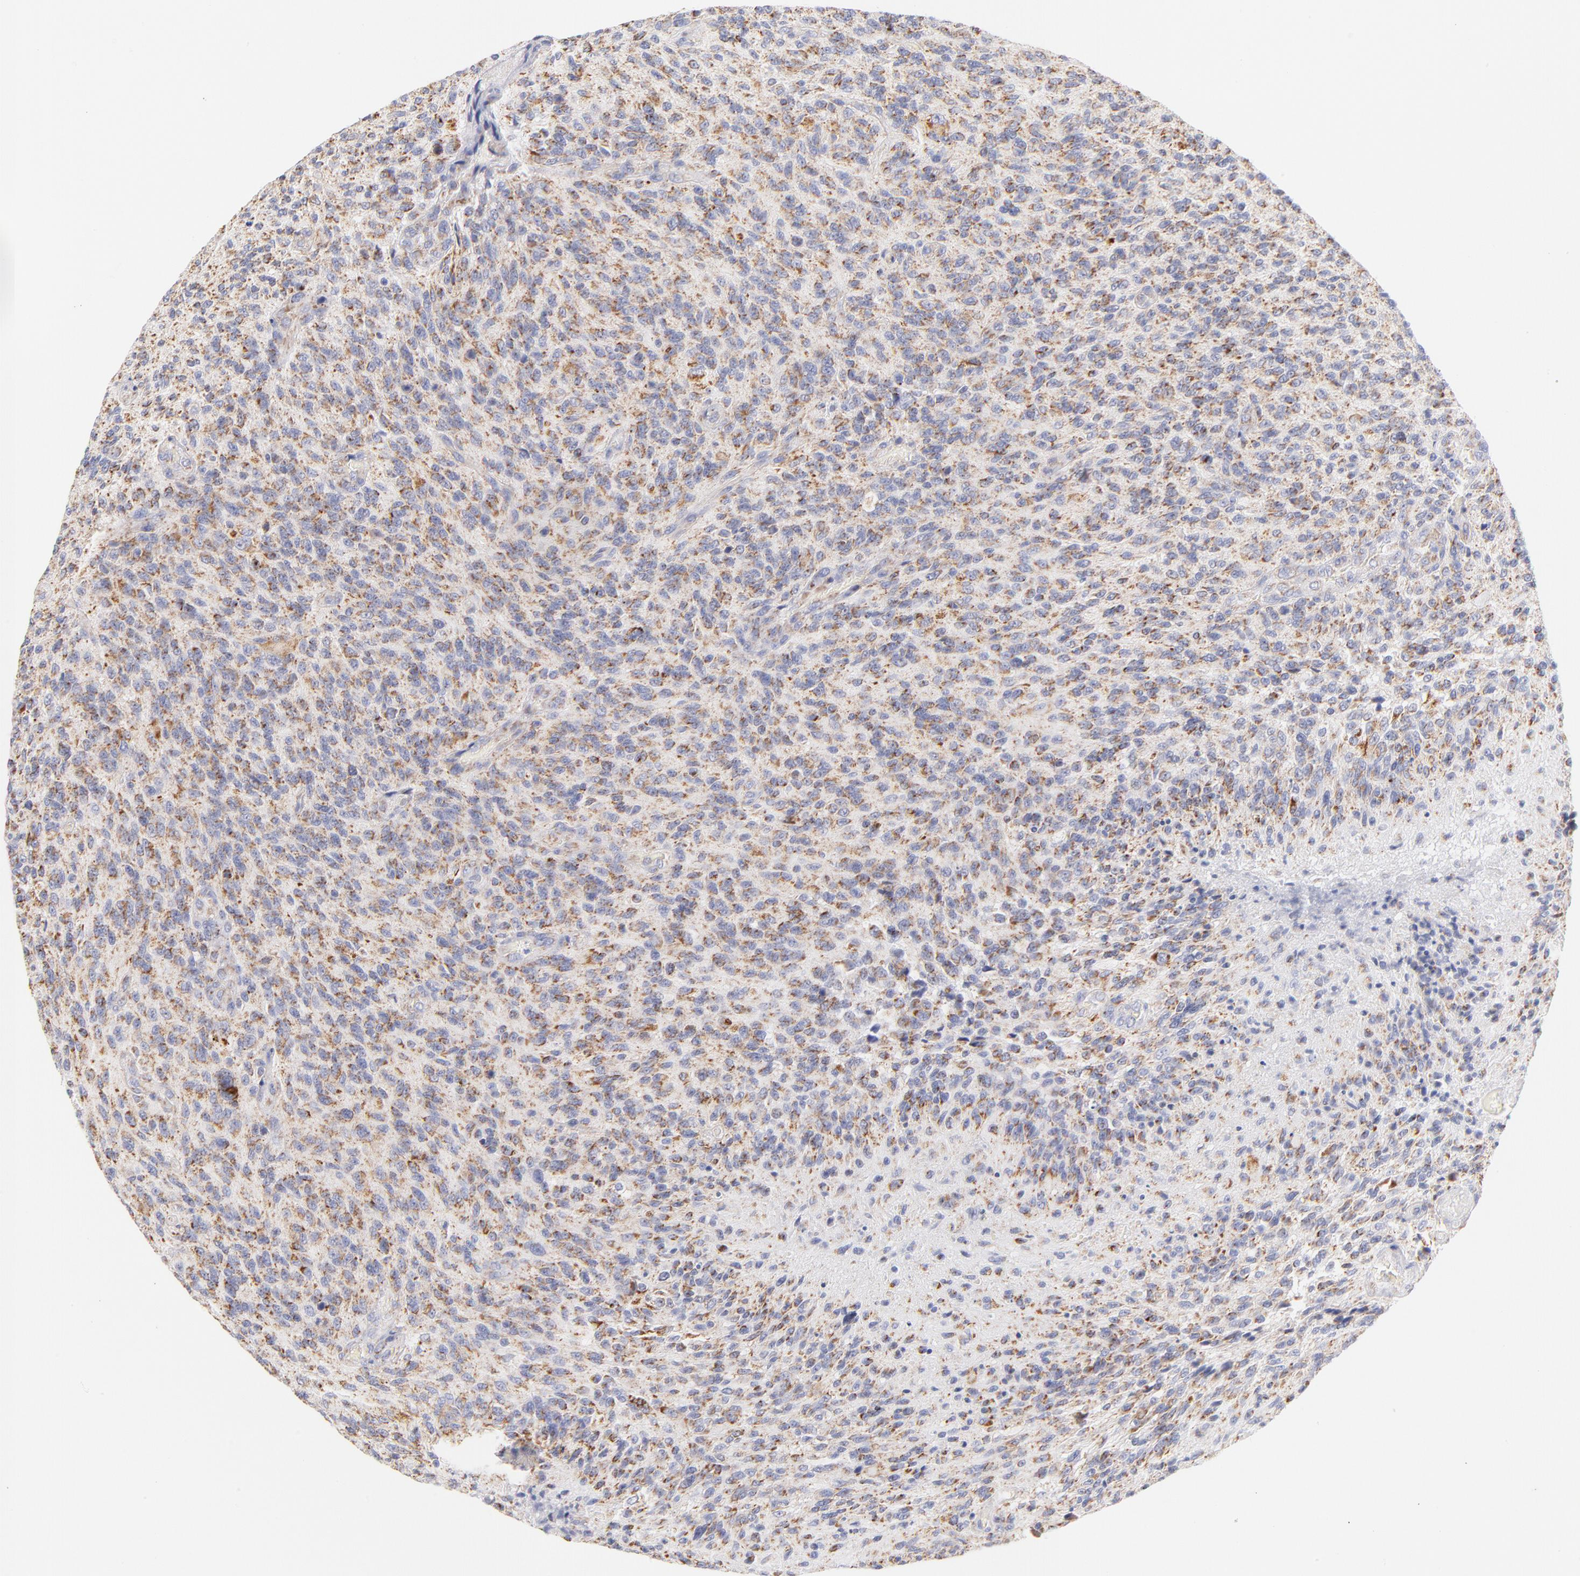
{"staining": {"intensity": "moderate", "quantity": ">75%", "location": "cytoplasmic/membranous"}, "tissue": "glioma", "cell_type": "Tumor cells", "image_type": "cancer", "snomed": [{"axis": "morphology", "description": "Normal tissue, NOS"}, {"axis": "morphology", "description": "Glioma, malignant, High grade"}, {"axis": "topography", "description": "Cerebral cortex"}], "caption": "Brown immunohistochemical staining in human glioma demonstrates moderate cytoplasmic/membranous staining in approximately >75% of tumor cells.", "gene": "AIFM1", "patient": {"sex": "male", "age": 56}}